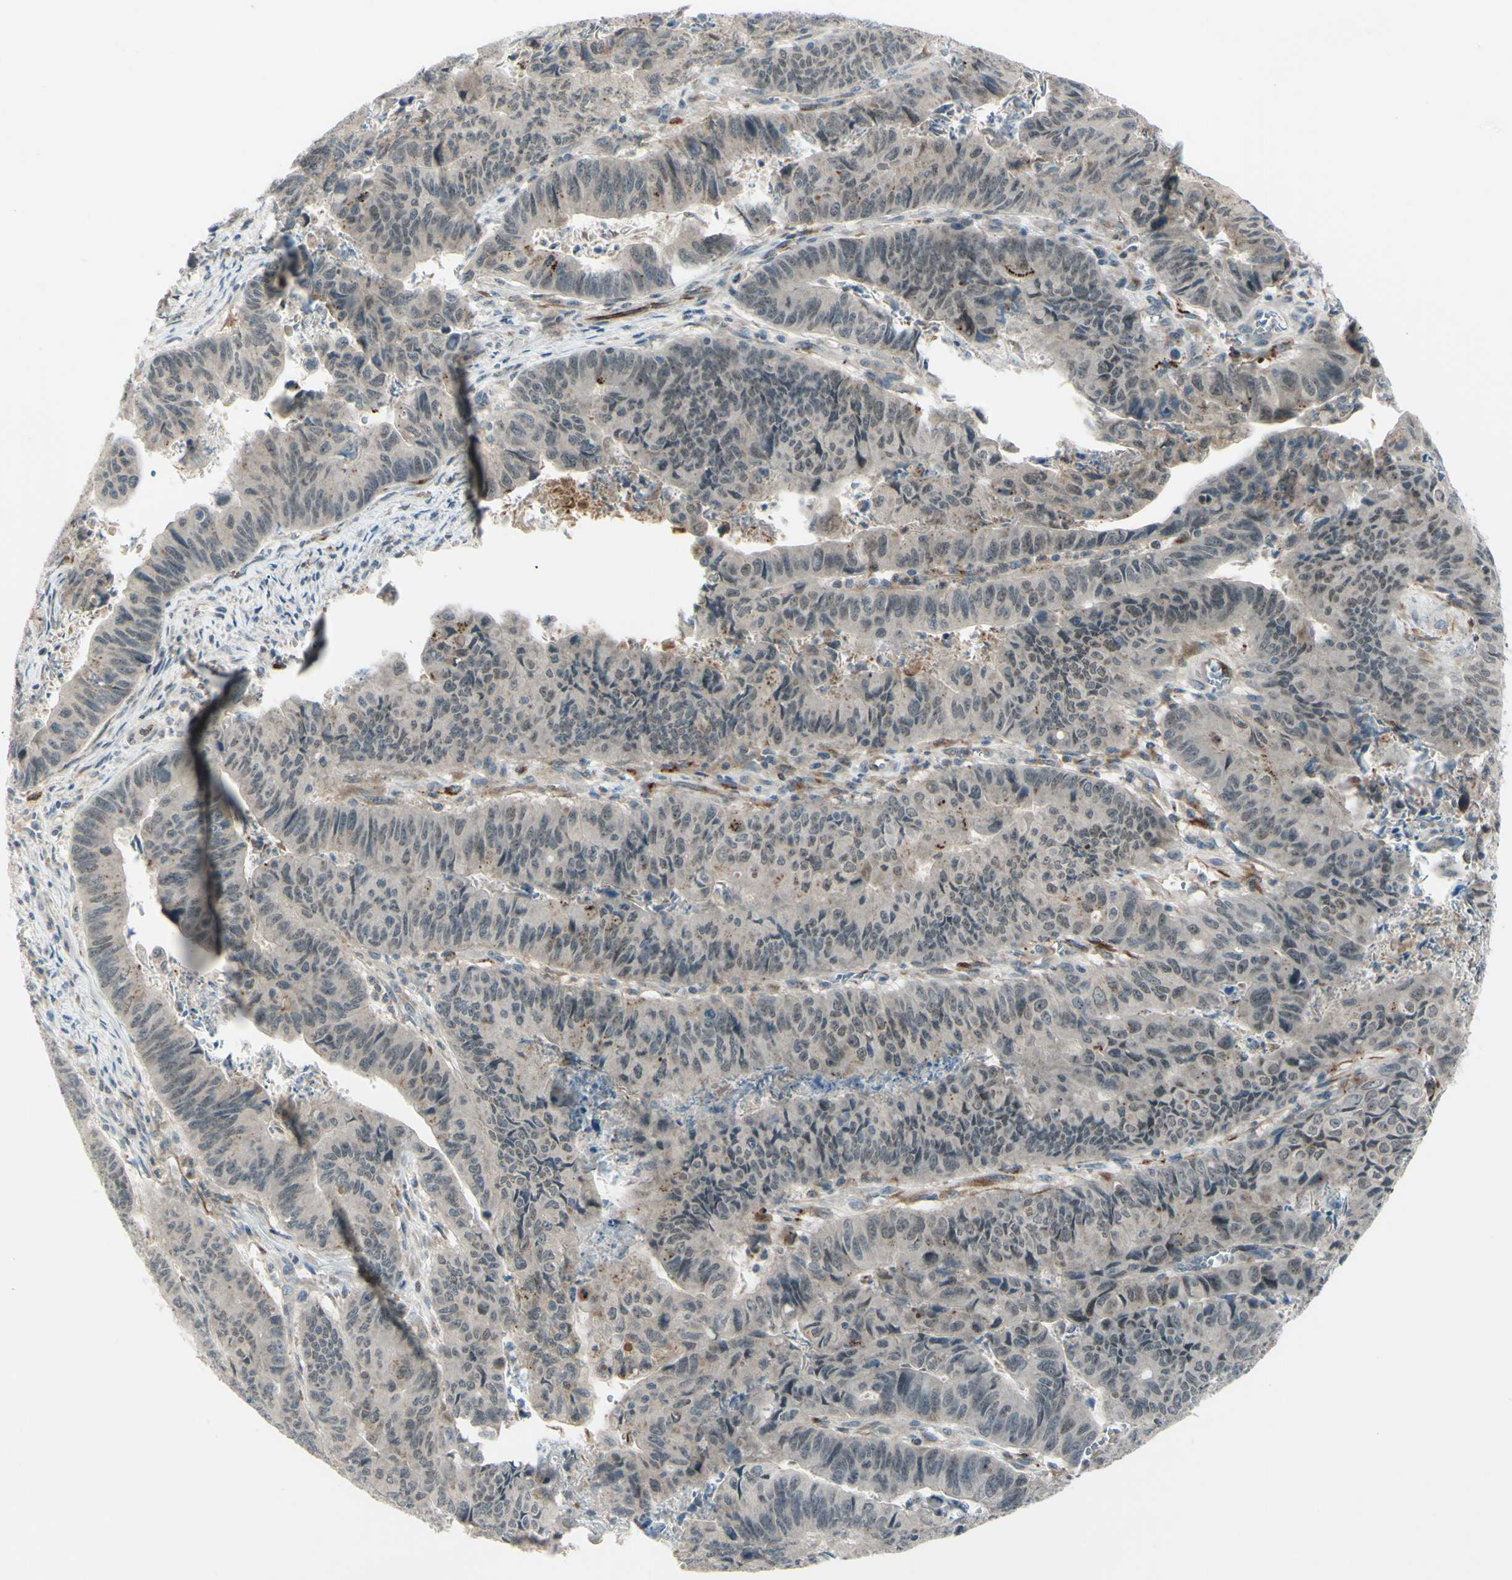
{"staining": {"intensity": "weak", "quantity": ">75%", "location": "cytoplasmic/membranous"}, "tissue": "stomach cancer", "cell_type": "Tumor cells", "image_type": "cancer", "snomed": [{"axis": "morphology", "description": "Adenocarcinoma, NOS"}, {"axis": "topography", "description": "Stomach, lower"}], "caption": "Immunohistochemical staining of human adenocarcinoma (stomach) shows weak cytoplasmic/membranous protein staining in approximately >75% of tumor cells.", "gene": "FGFR2", "patient": {"sex": "male", "age": 77}}